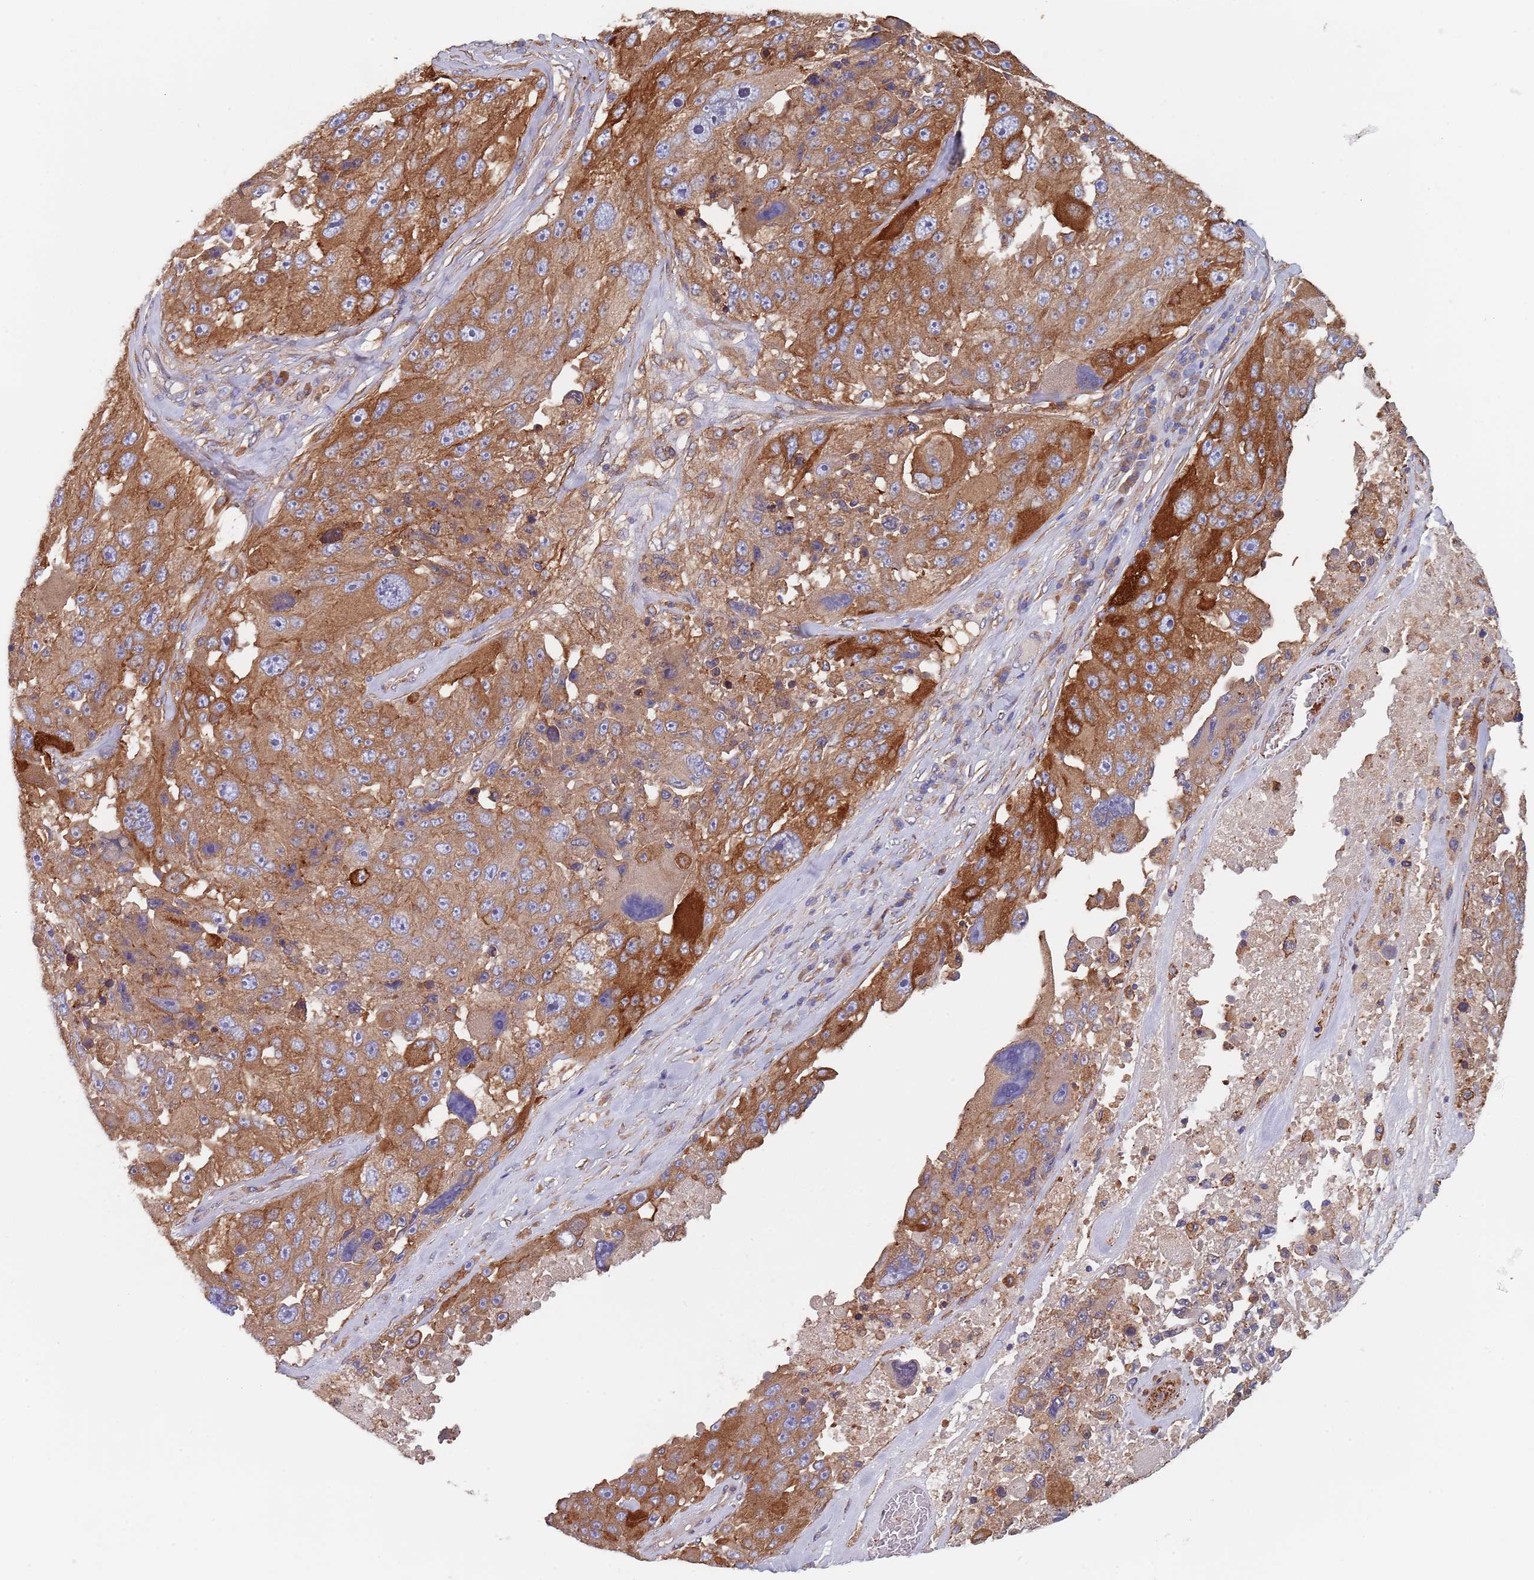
{"staining": {"intensity": "moderate", "quantity": ">75%", "location": "cytoplasmic/membranous"}, "tissue": "melanoma", "cell_type": "Tumor cells", "image_type": "cancer", "snomed": [{"axis": "morphology", "description": "Malignant melanoma, Metastatic site"}, {"axis": "topography", "description": "Lymph node"}], "caption": "High-power microscopy captured an immunohistochemistry micrograph of malignant melanoma (metastatic site), revealing moderate cytoplasmic/membranous staining in approximately >75% of tumor cells.", "gene": "DCUN1D3", "patient": {"sex": "male", "age": 62}}